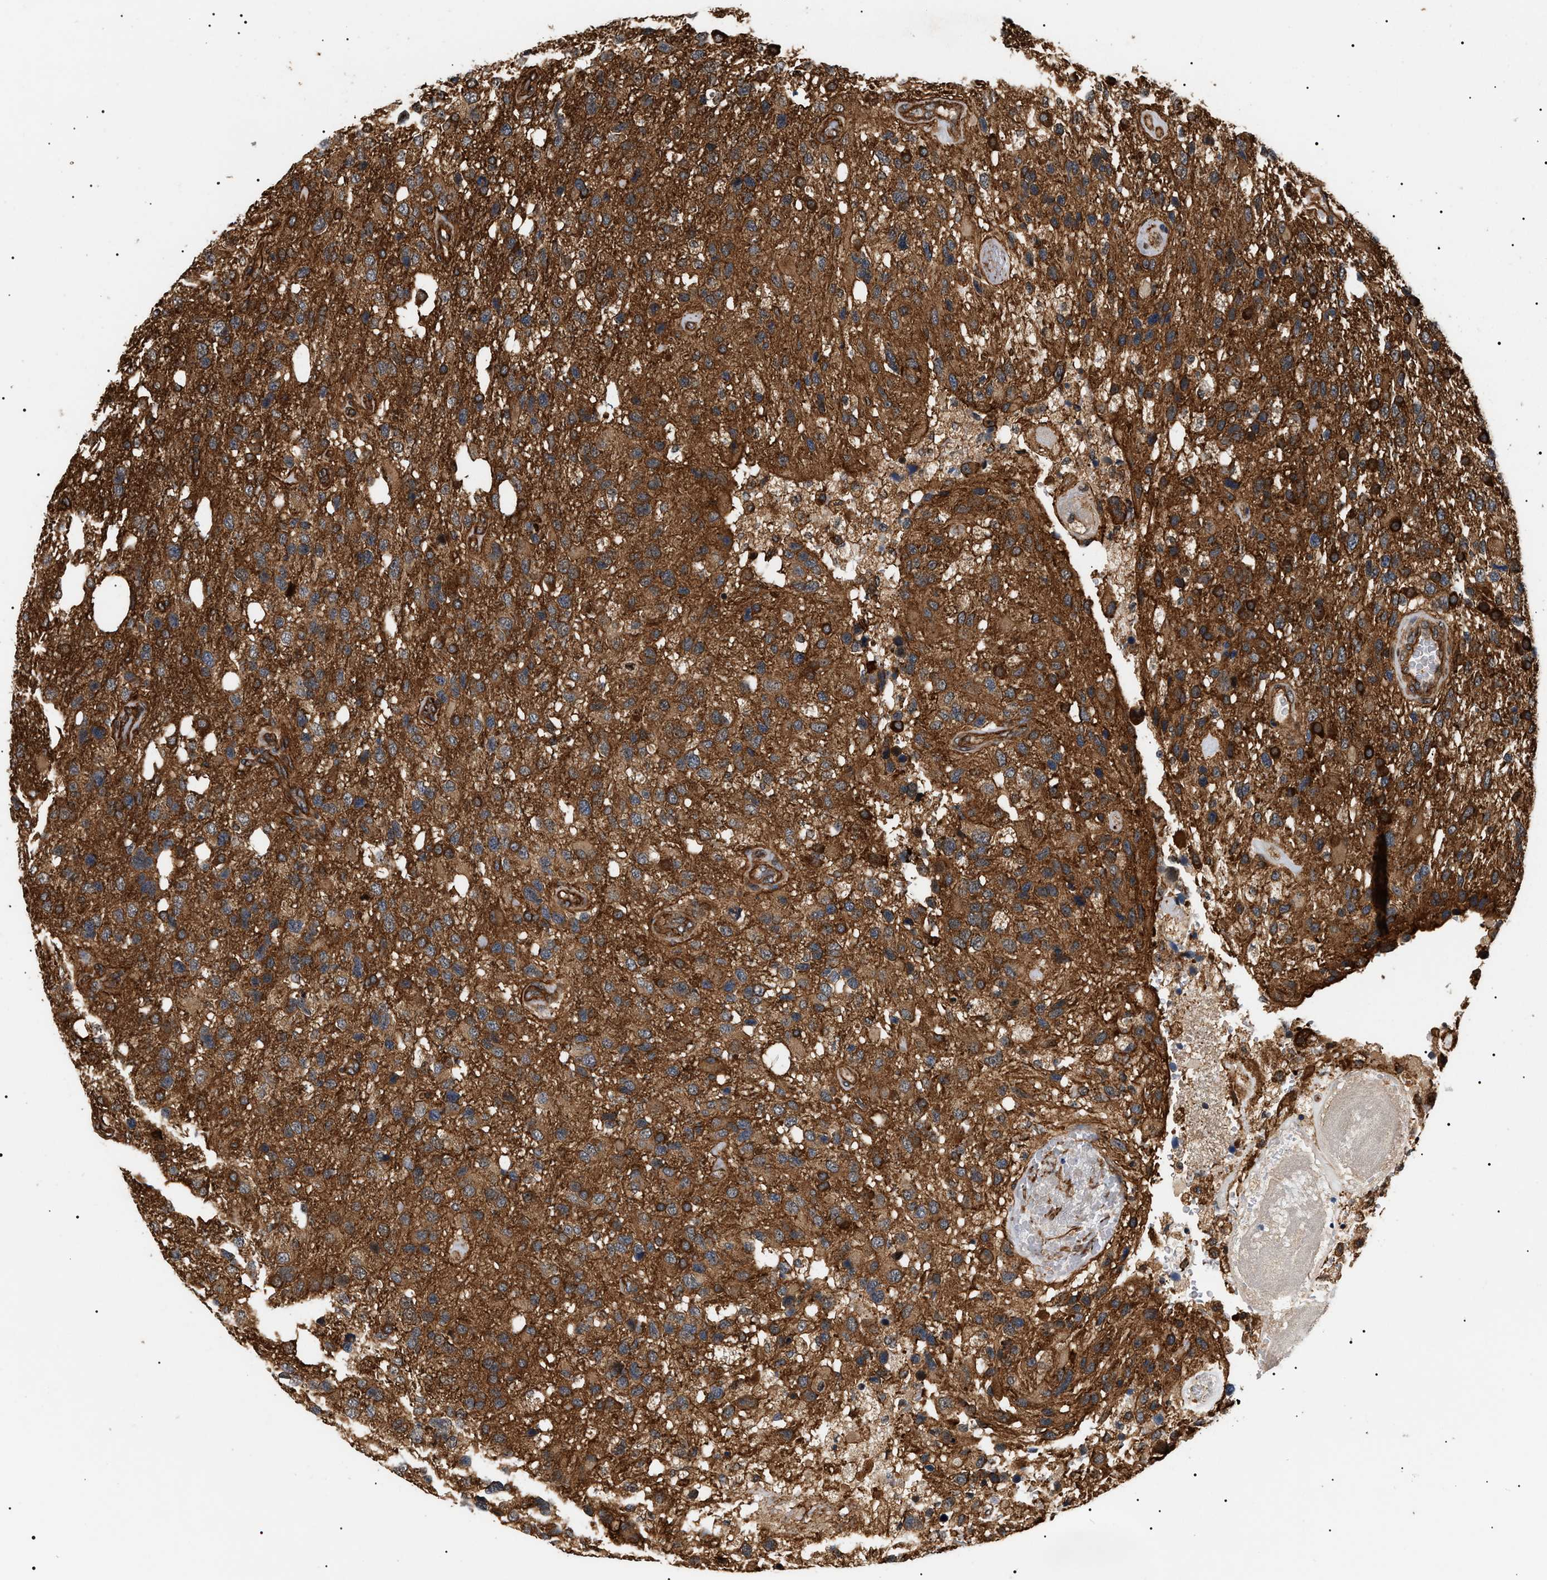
{"staining": {"intensity": "strong", "quantity": ">75%", "location": "cytoplasmic/membranous"}, "tissue": "glioma", "cell_type": "Tumor cells", "image_type": "cancer", "snomed": [{"axis": "morphology", "description": "Glioma, malignant, High grade"}, {"axis": "topography", "description": "Brain"}], "caption": "Protein staining of malignant high-grade glioma tissue demonstrates strong cytoplasmic/membranous staining in about >75% of tumor cells.", "gene": "SH3GLB2", "patient": {"sex": "female", "age": 58}}